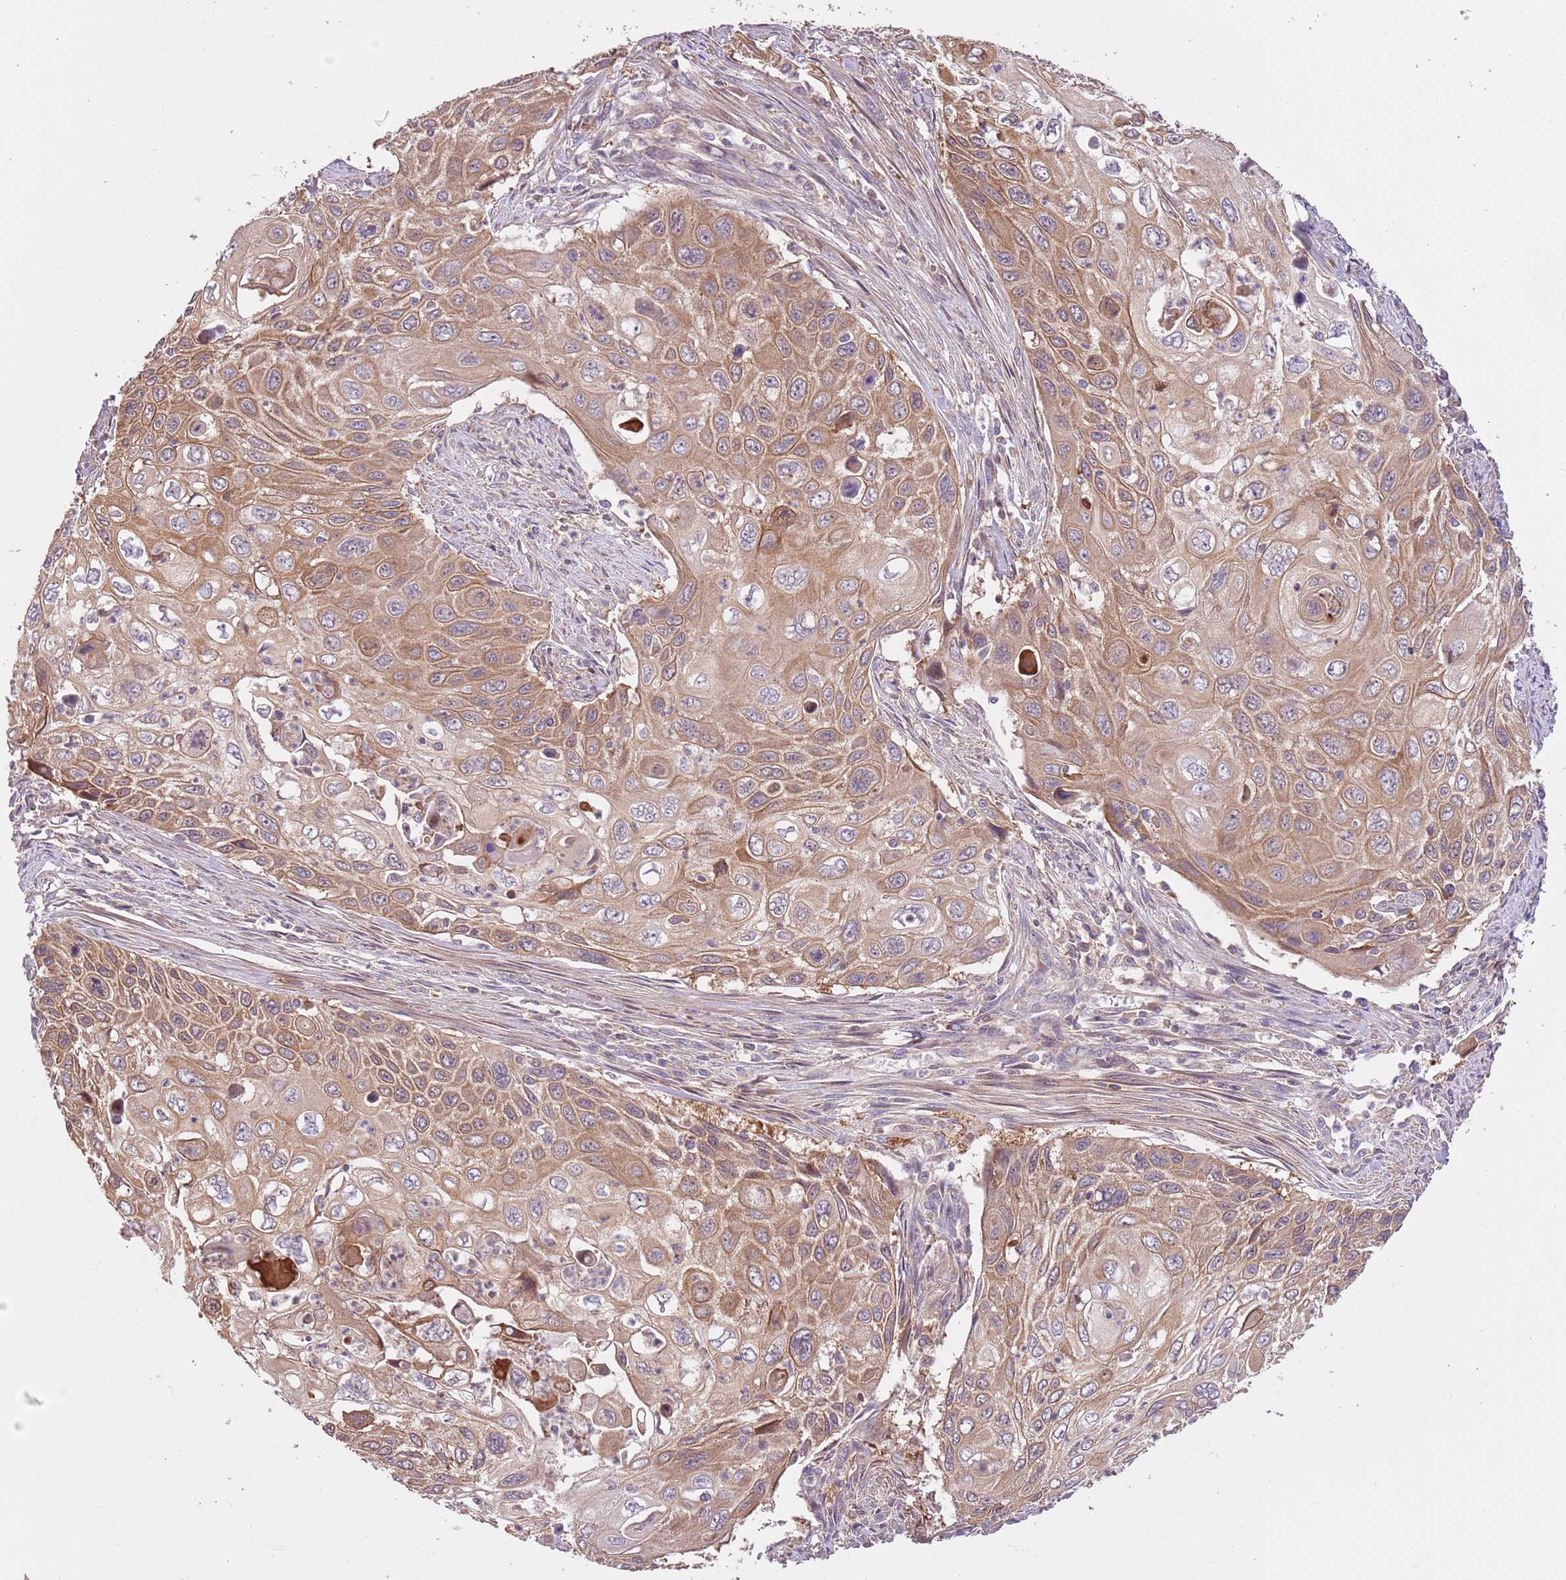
{"staining": {"intensity": "moderate", "quantity": ">75%", "location": "cytoplasmic/membranous"}, "tissue": "cervical cancer", "cell_type": "Tumor cells", "image_type": "cancer", "snomed": [{"axis": "morphology", "description": "Squamous cell carcinoma, NOS"}, {"axis": "topography", "description": "Cervix"}], "caption": "Immunohistochemistry histopathology image of neoplastic tissue: human squamous cell carcinoma (cervical) stained using immunohistochemistry reveals medium levels of moderate protein expression localized specifically in the cytoplasmic/membranous of tumor cells, appearing as a cytoplasmic/membranous brown color.", "gene": "FAM89B", "patient": {"sex": "female", "age": 70}}